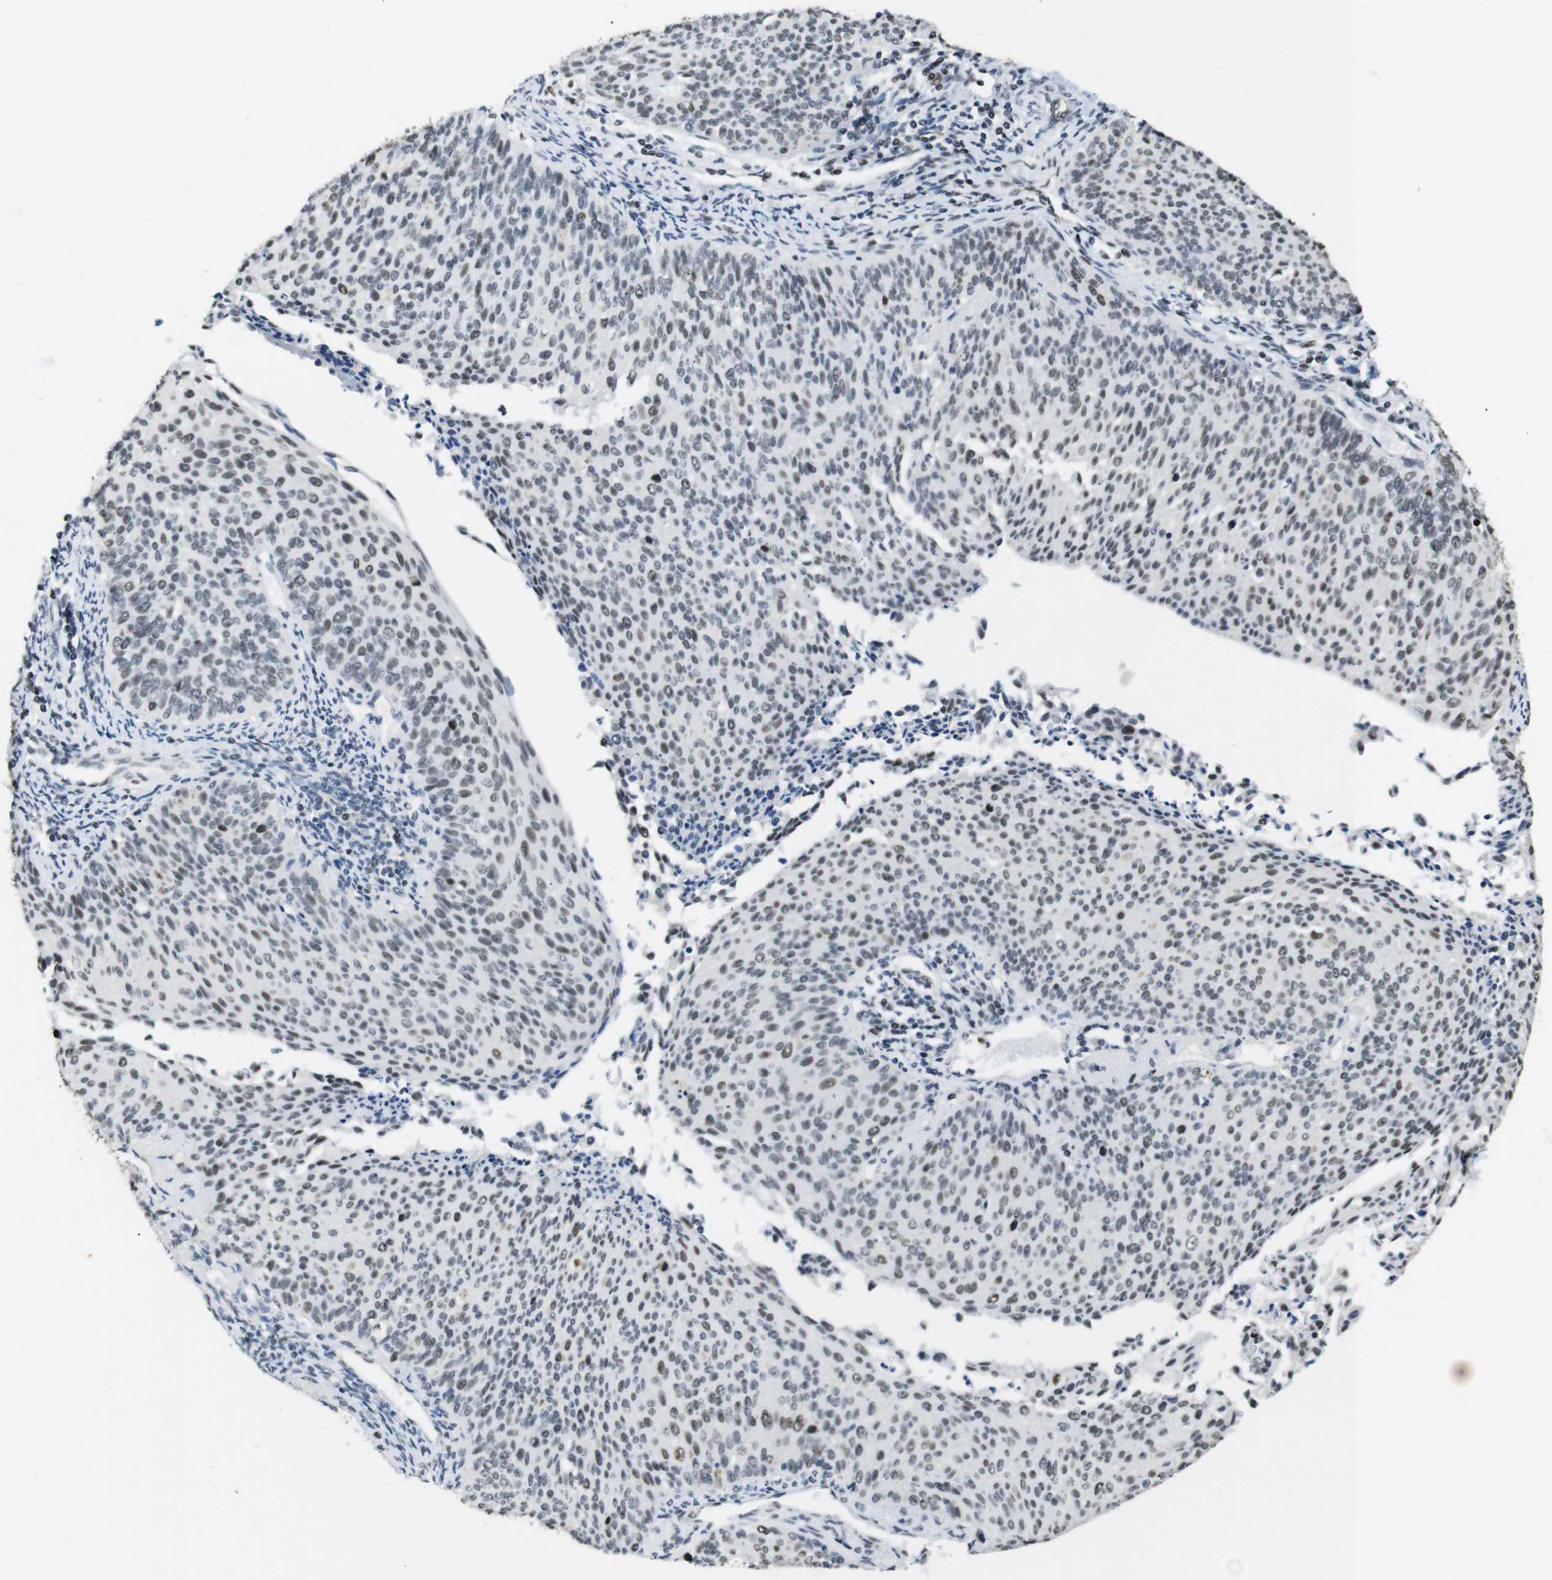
{"staining": {"intensity": "weak", "quantity": "<25%", "location": "nuclear"}, "tissue": "cervical cancer", "cell_type": "Tumor cells", "image_type": "cancer", "snomed": [{"axis": "morphology", "description": "Squamous cell carcinoma, NOS"}, {"axis": "topography", "description": "Cervix"}], "caption": "The photomicrograph demonstrates no significant positivity in tumor cells of cervical squamous cell carcinoma.", "gene": "CSNK2B", "patient": {"sex": "female", "age": 55}}